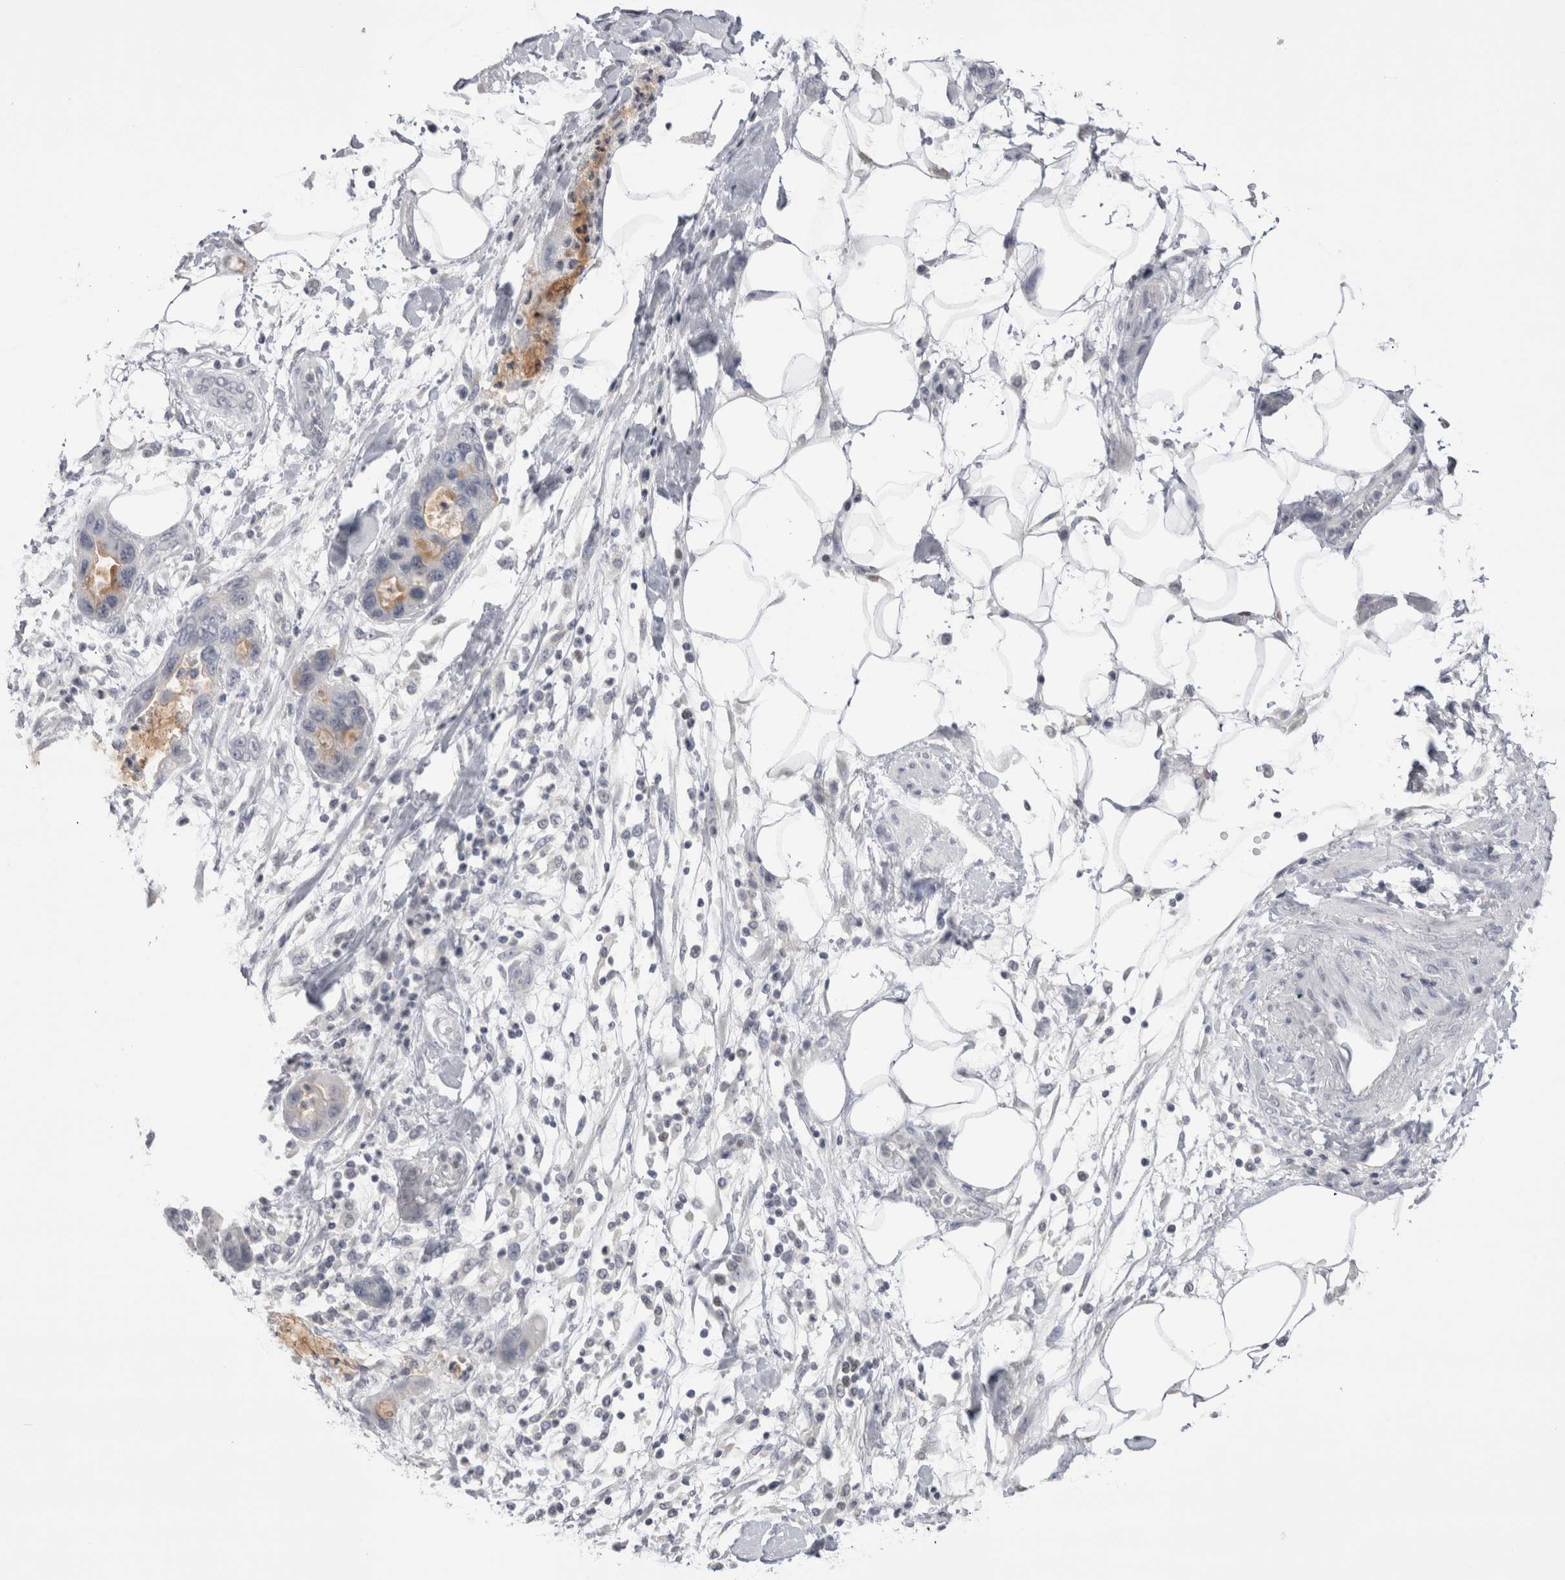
{"staining": {"intensity": "weak", "quantity": "<25%", "location": "cytoplasmic/membranous"}, "tissue": "pancreatic cancer", "cell_type": "Tumor cells", "image_type": "cancer", "snomed": [{"axis": "morphology", "description": "Normal tissue, NOS"}, {"axis": "morphology", "description": "Adenocarcinoma, NOS"}, {"axis": "topography", "description": "Pancreas"}], "caption": "Tumor cells show no significant positivity in pancreatic adenocarcinoma.", "gene": "FNDC8", "patient": {"sex": "female", "age": 71}}